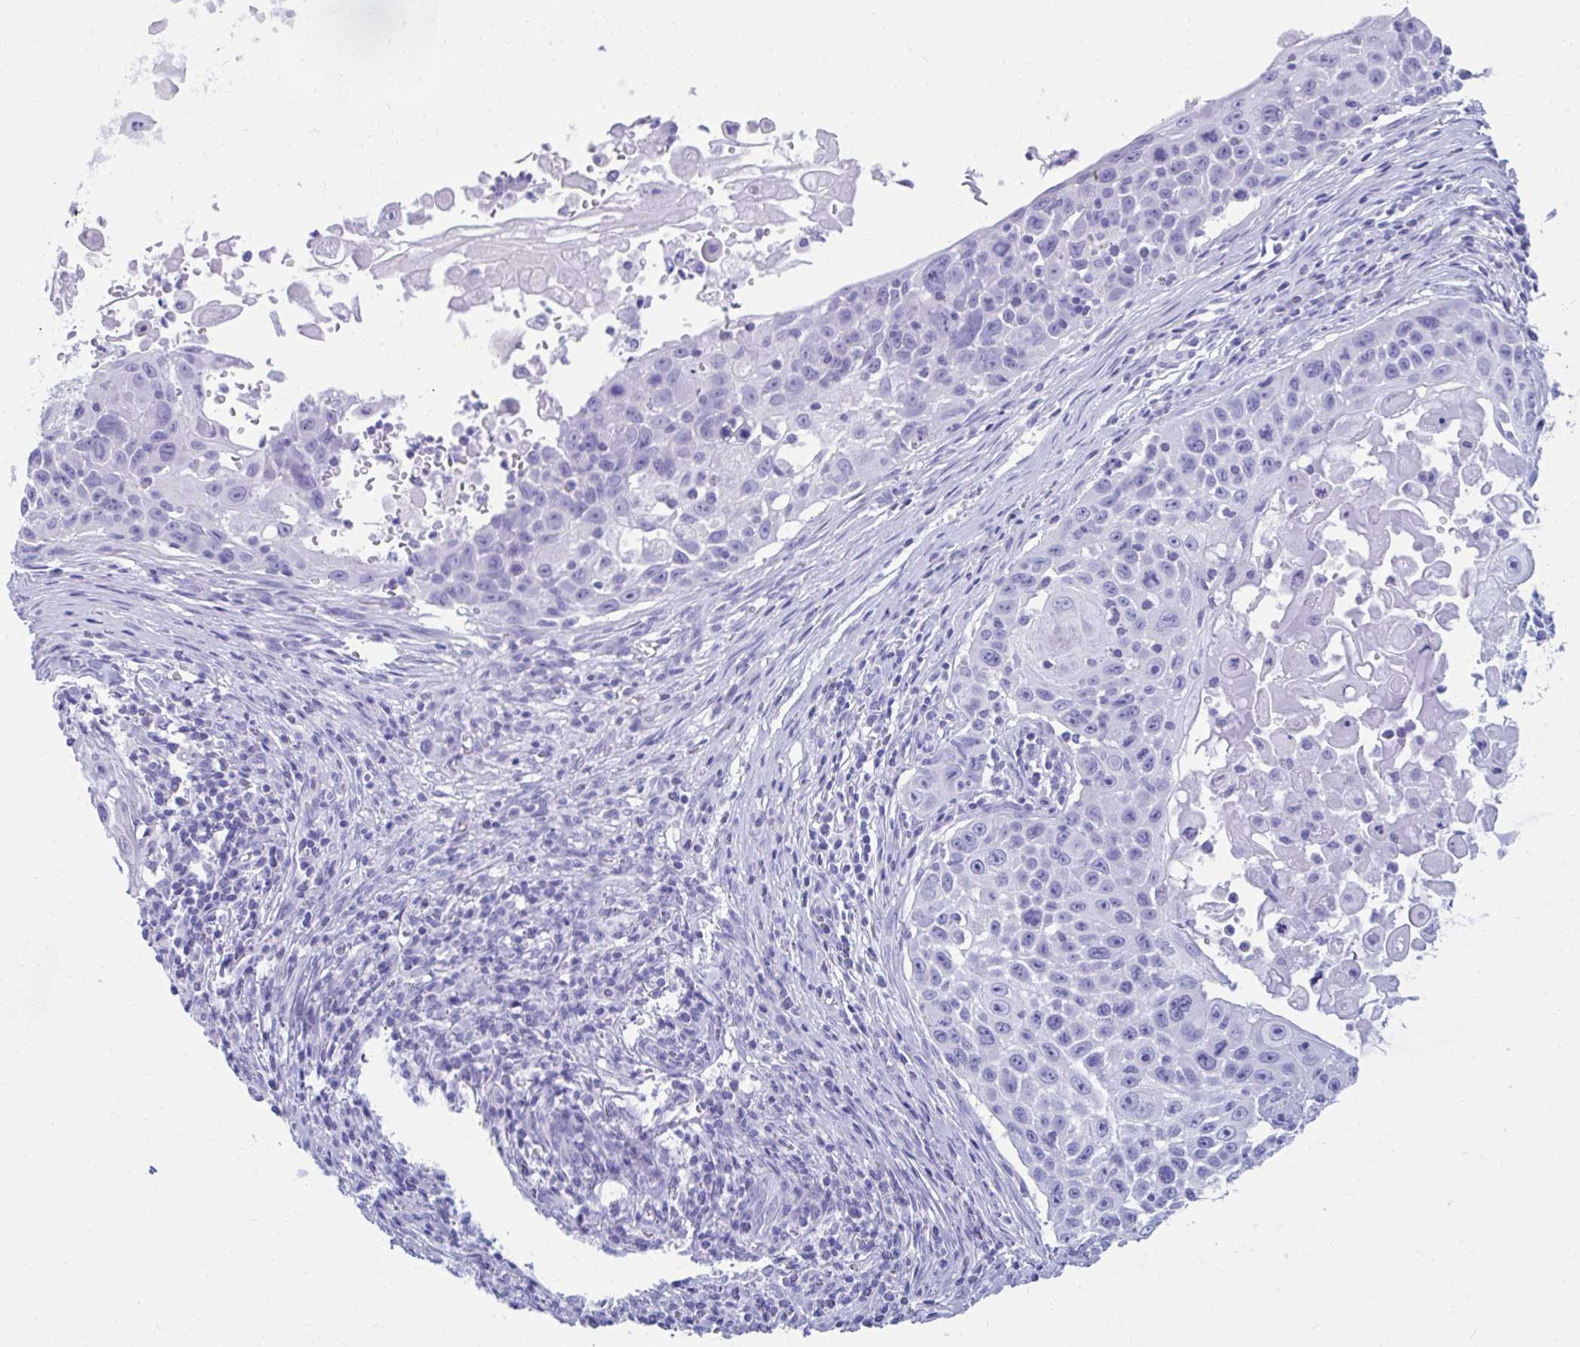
{"staining": {"intensity": "negative", "quantity": "none", "location": "none"}, "tissue": "skin cancer", "cell_type": "Tumor cells", "image_type": "cancer", "snomed": [{"axis": "morphology", "description": "Squamous cell carcinoma, NOS"}, {"axis": "topography", "description": "Skin"}], "caption": "Immunohistochemistry (IHC) of human squamous cell carcinoma (skin) shows no positivity in tumor cells.", "gene": "NSG2", "patient": {"sex": "male", "age": 24}}